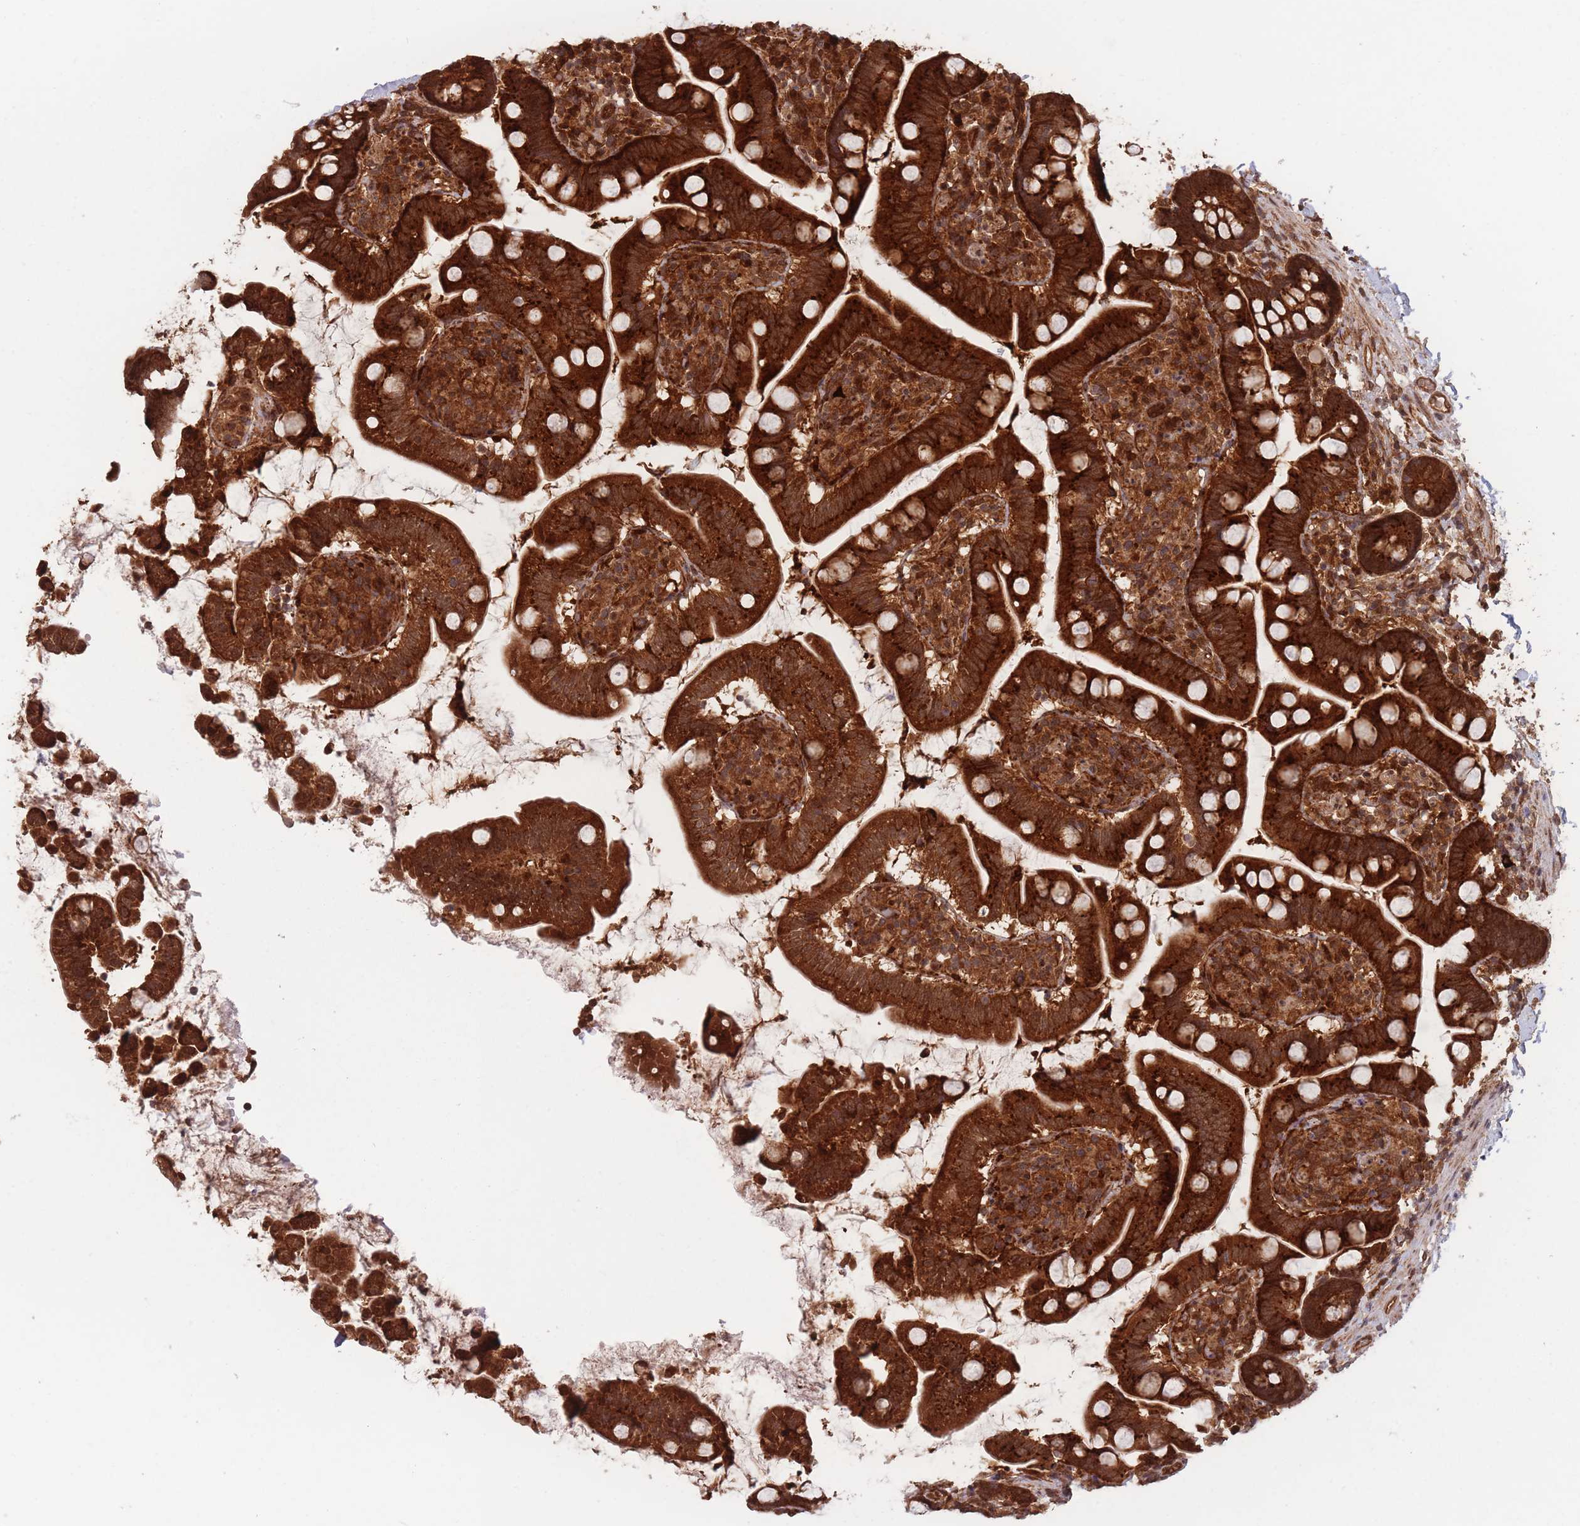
{"staining": {"intensity": "strong", "quantity": ">75%", "location": "cytoplasmic/membranous"}, "tissue": "small intestine", "cell_type": "Glandular cells", "image_type": "normal", "snomed": [{"axis": "morphology", "description": "Normal tissue, NOS"}, {"axis": "topography", "description": "Small intestine"}], "caption": "Small intestine stained with a brown dye shows strong cytoplasmic/membranous positive staining in about >75% of glandular cells.", "gene": "PODXL2", "patient": {"sex": "female", "age": 64}}